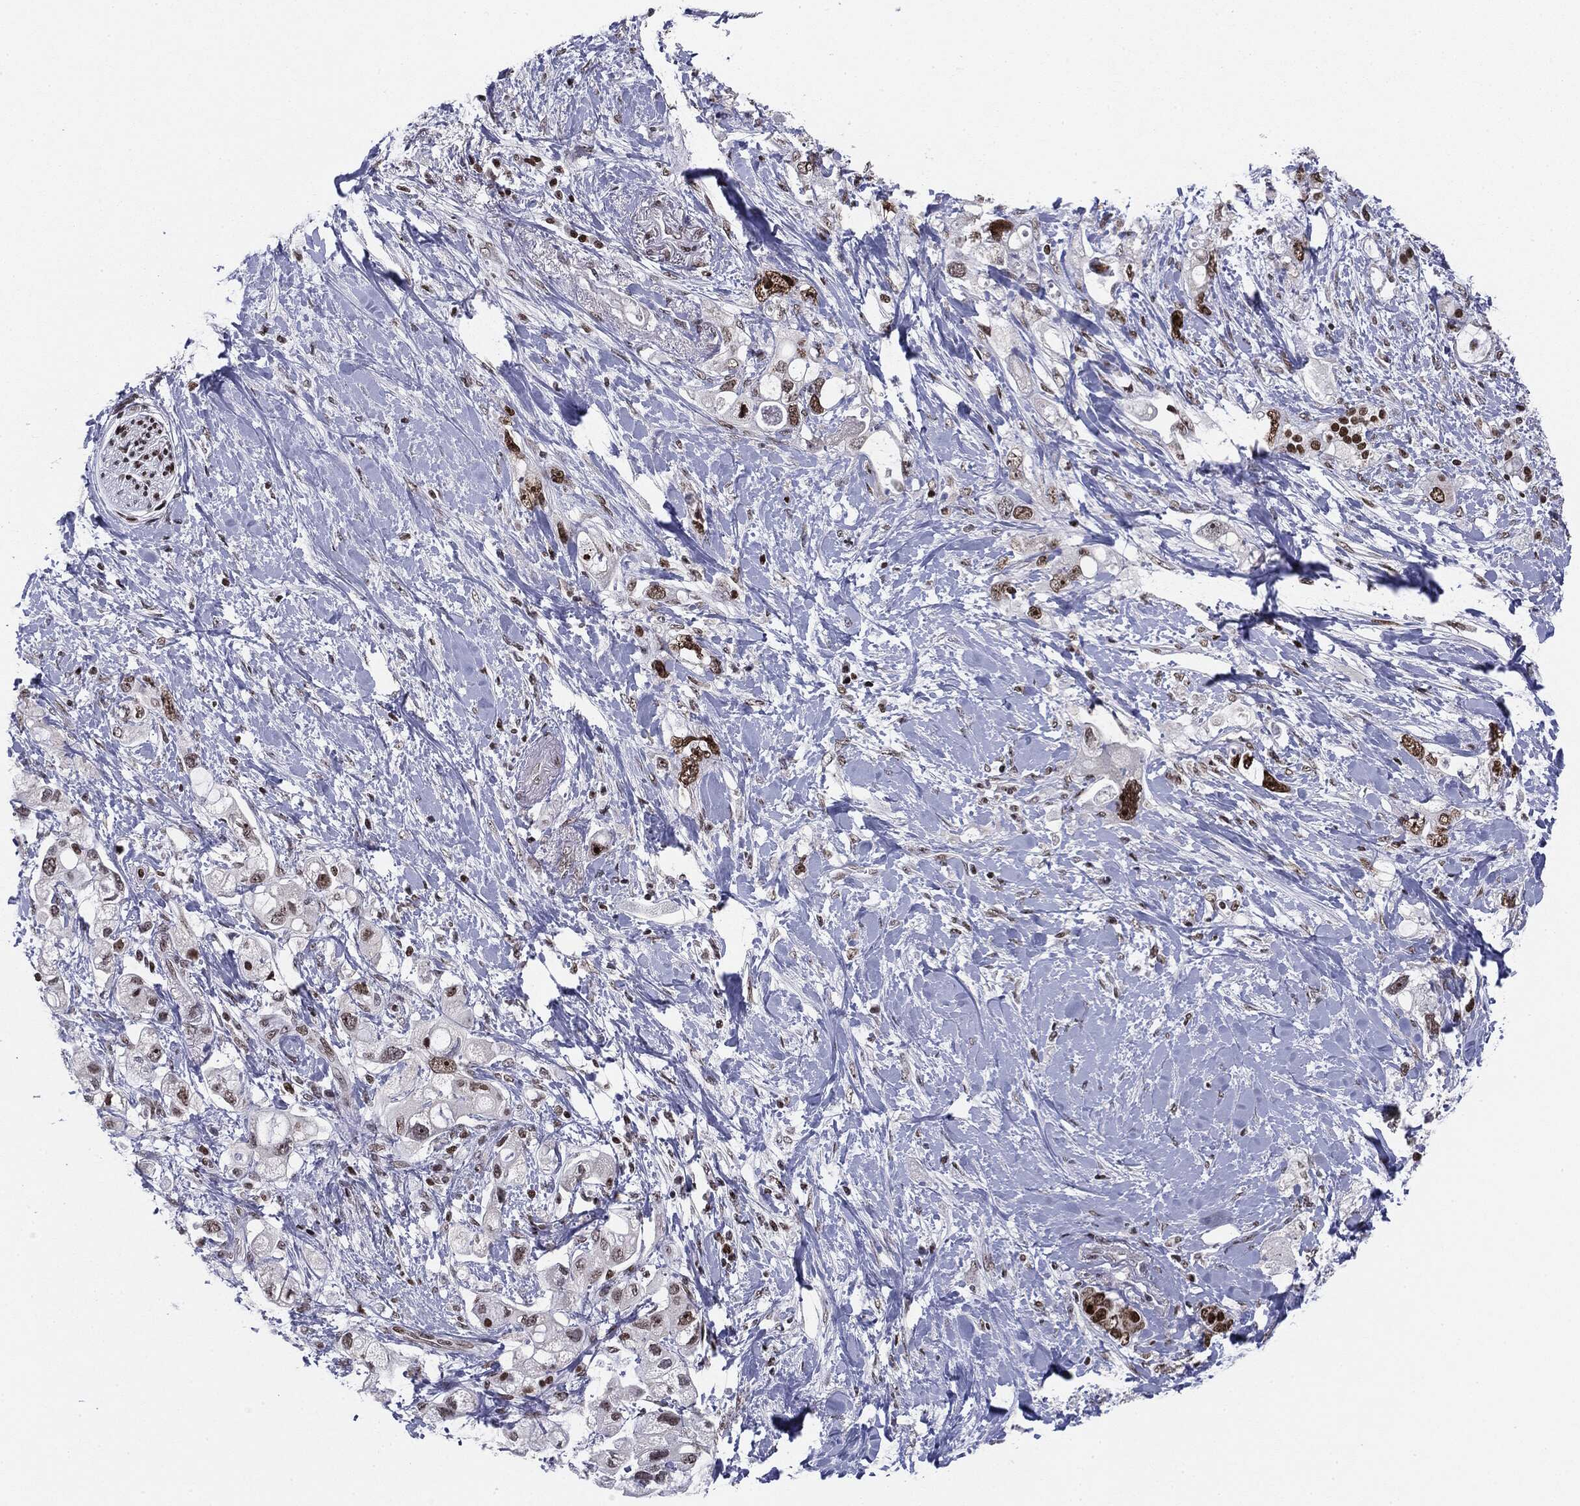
{"staining": {"intensity": "strong", "quantity": "<25%", "location": "nuclear"}, "tissue": "pancreatic cancer", "cell_type": "Tumor cells", "image_type": "cancer", "snomed": [{"axis": "morphology", "description": "Adenocarcinoma, NOS"}, {"axis": "topography", "description": "Pancreas"}], "caption": "Adenocarcinoma (pancreatic) was stained to show a protein in brown. There is medium levels of strong nuclear staining in about <25% of tumor cells.", "gene": "MDC1", "patient": {"sex": "female", "age": 56}}